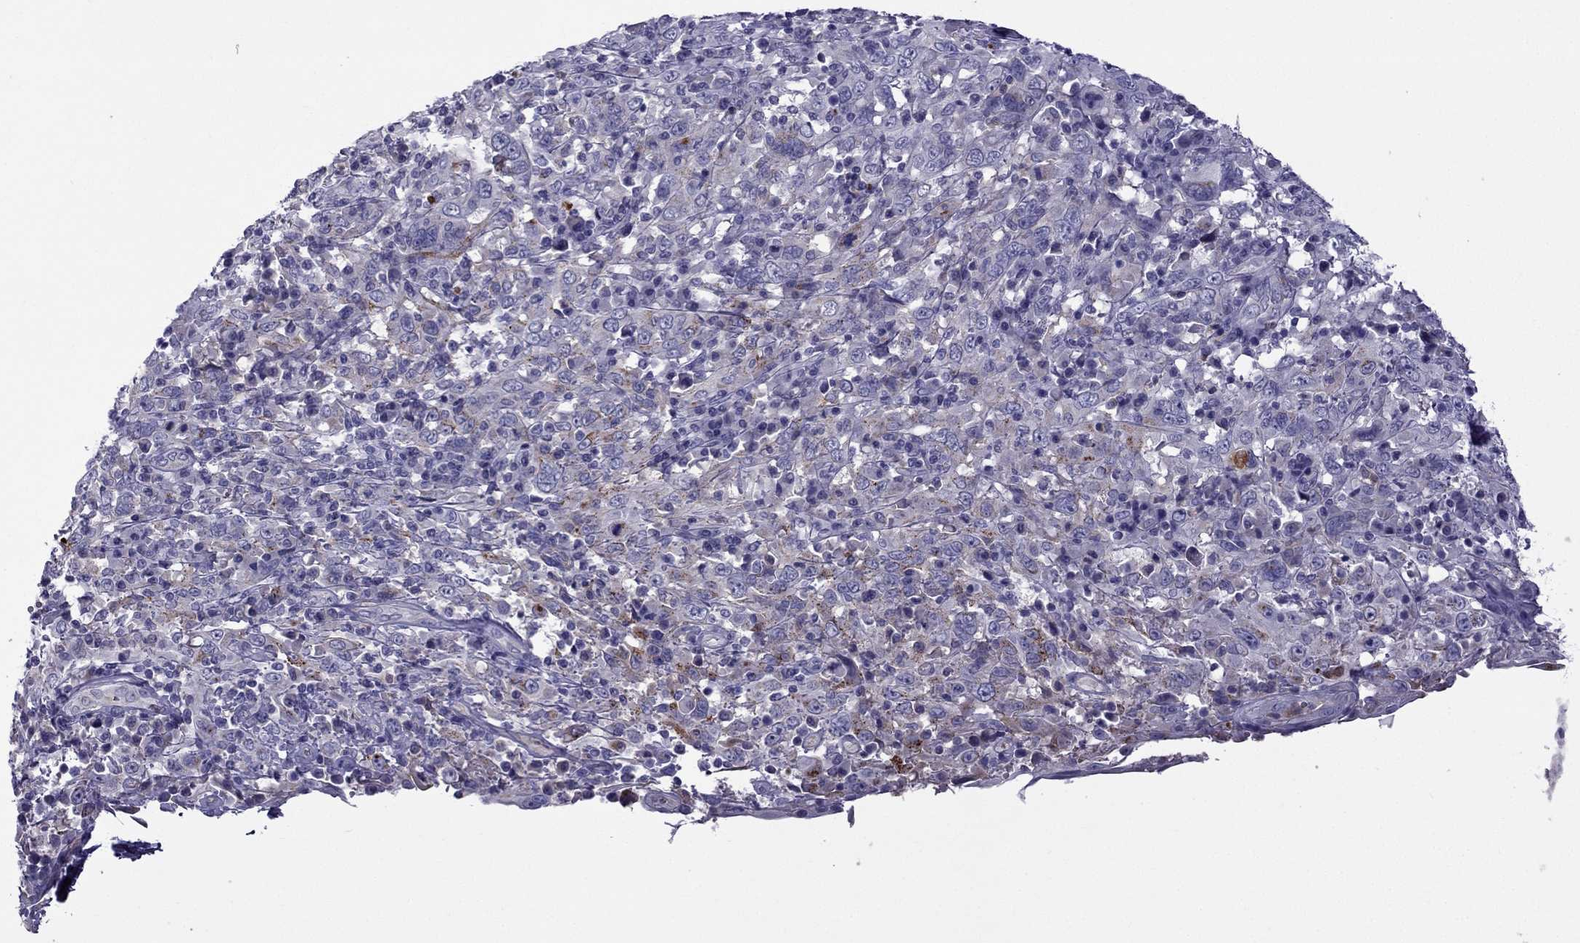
{"staining": {"intensity": "negative", "quantity": "none", "location": "none"}, "tissue": "cervical cancer", "cell_type": "Tumor cells", "image_type": "cancer", "snomed": [{"axis": "morphology", "description": "Squamous cell carcinoma, NOS"}, {"axis": "topography", "description": "Cervix"}], "caption": "High power microscopy histopathology image of an IHC micrograph of squamous cell carcinoma (cervical), revealing no significant staining in tumor cells.", "gene": "STOML3", "patient": {"sex": "female", "age": 46}}